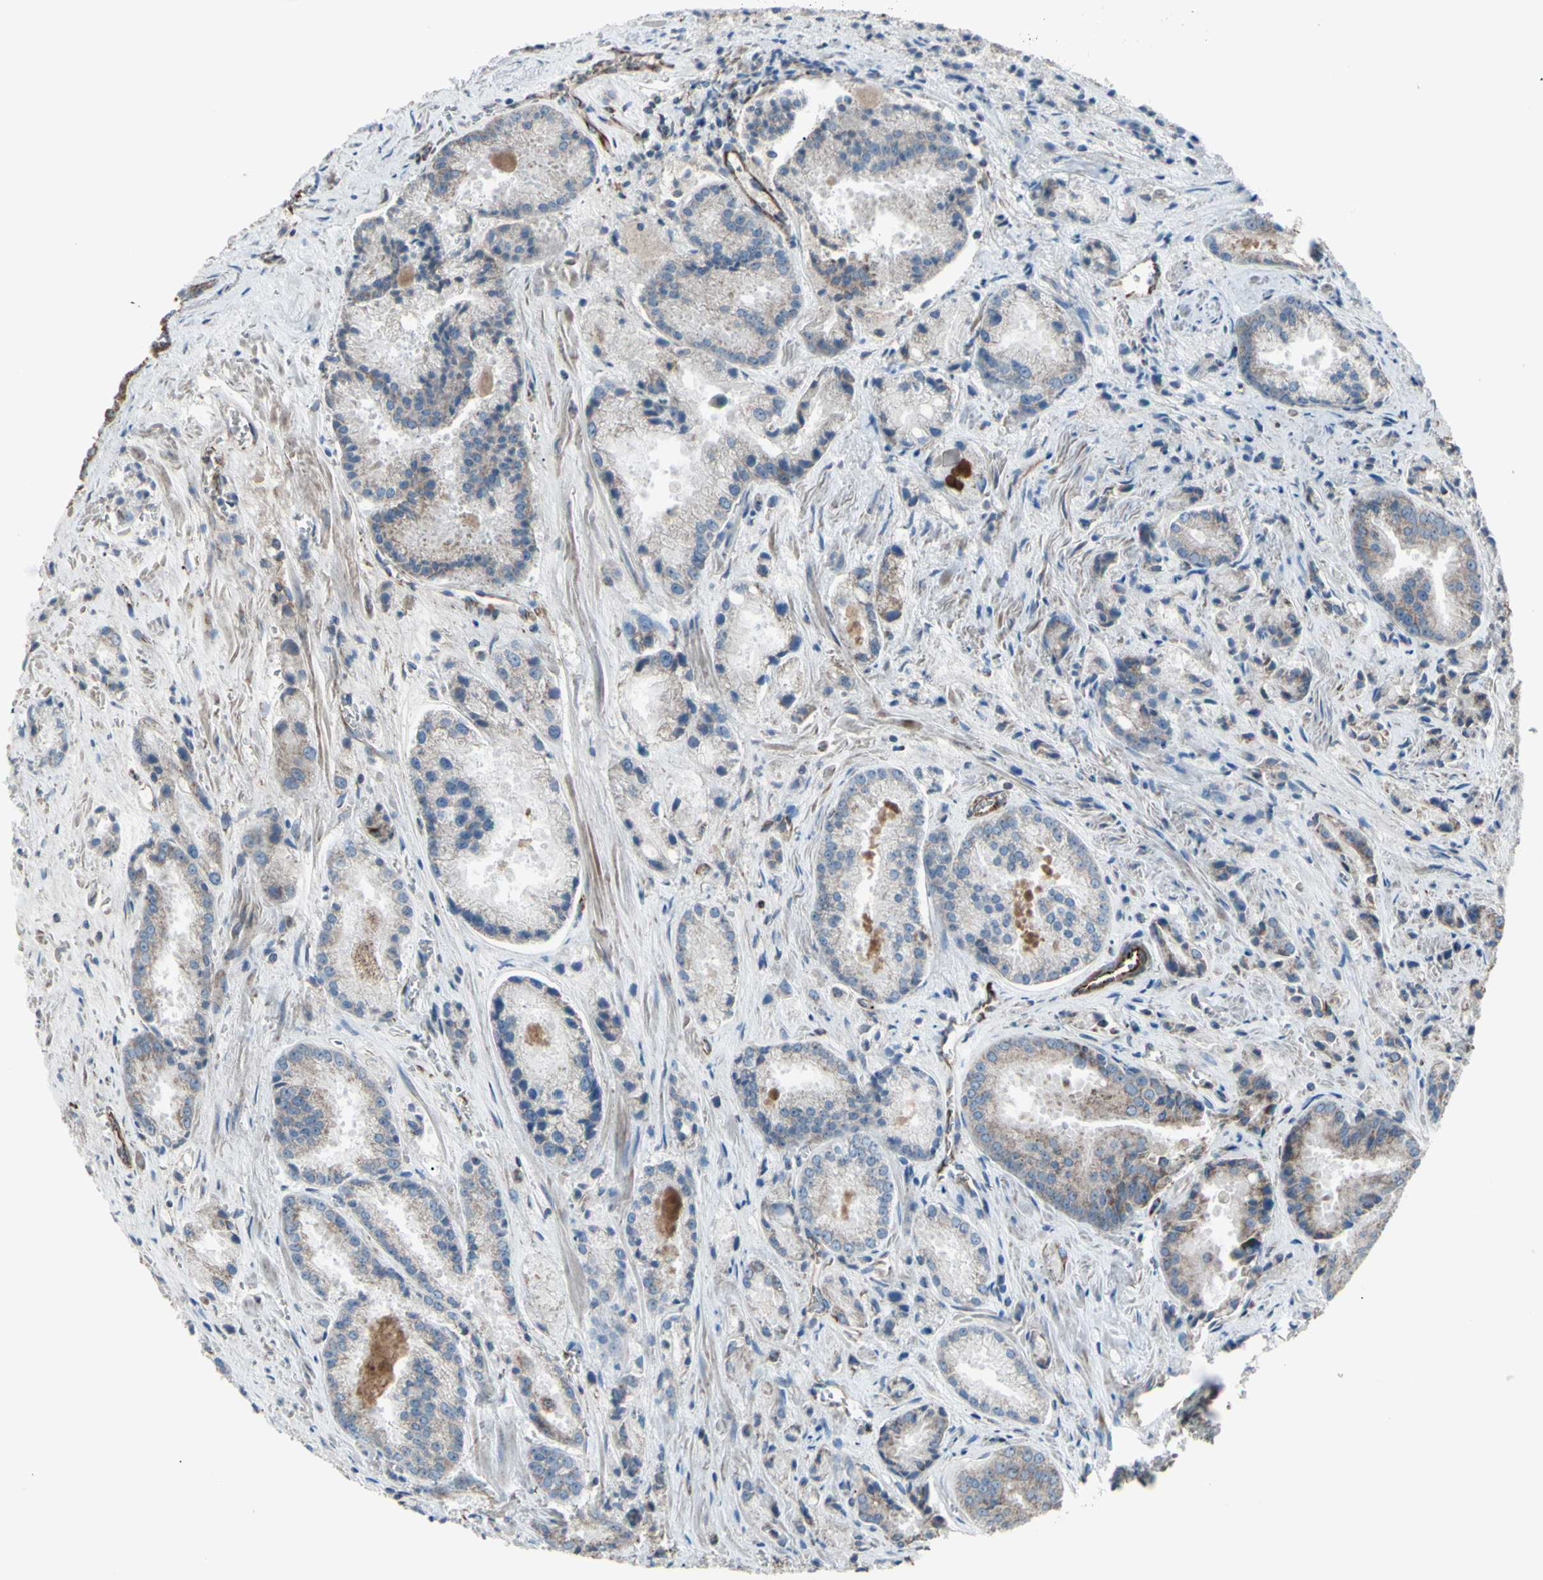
{"staining": {"intensity": "weak", "quantity": ">75%", "location": "cytoplasmic/membranous"}, "tissue": "prostate cancer", "cell_type": "Tumor cells", "image_type": "cancer", "snomed": [{"axis": "morphology", "description": "Adenocarcinoma, Low grade"}, {"axis": "topography", "description": "Prostate"}], "caption": "IHC photomicrograph of neoplastic tissue: human adenocarcinoma (low-grade) (prostate) stained using immunohistochemistry (IHC) shows low levels of weak protein expression localized specifically in the cytoplasmic/membranous of tumor cells, appearing as a cytoplasmic/membranous brown color.", "gene": "EMC7", "patient": {"sex": "male", "age": 64}}